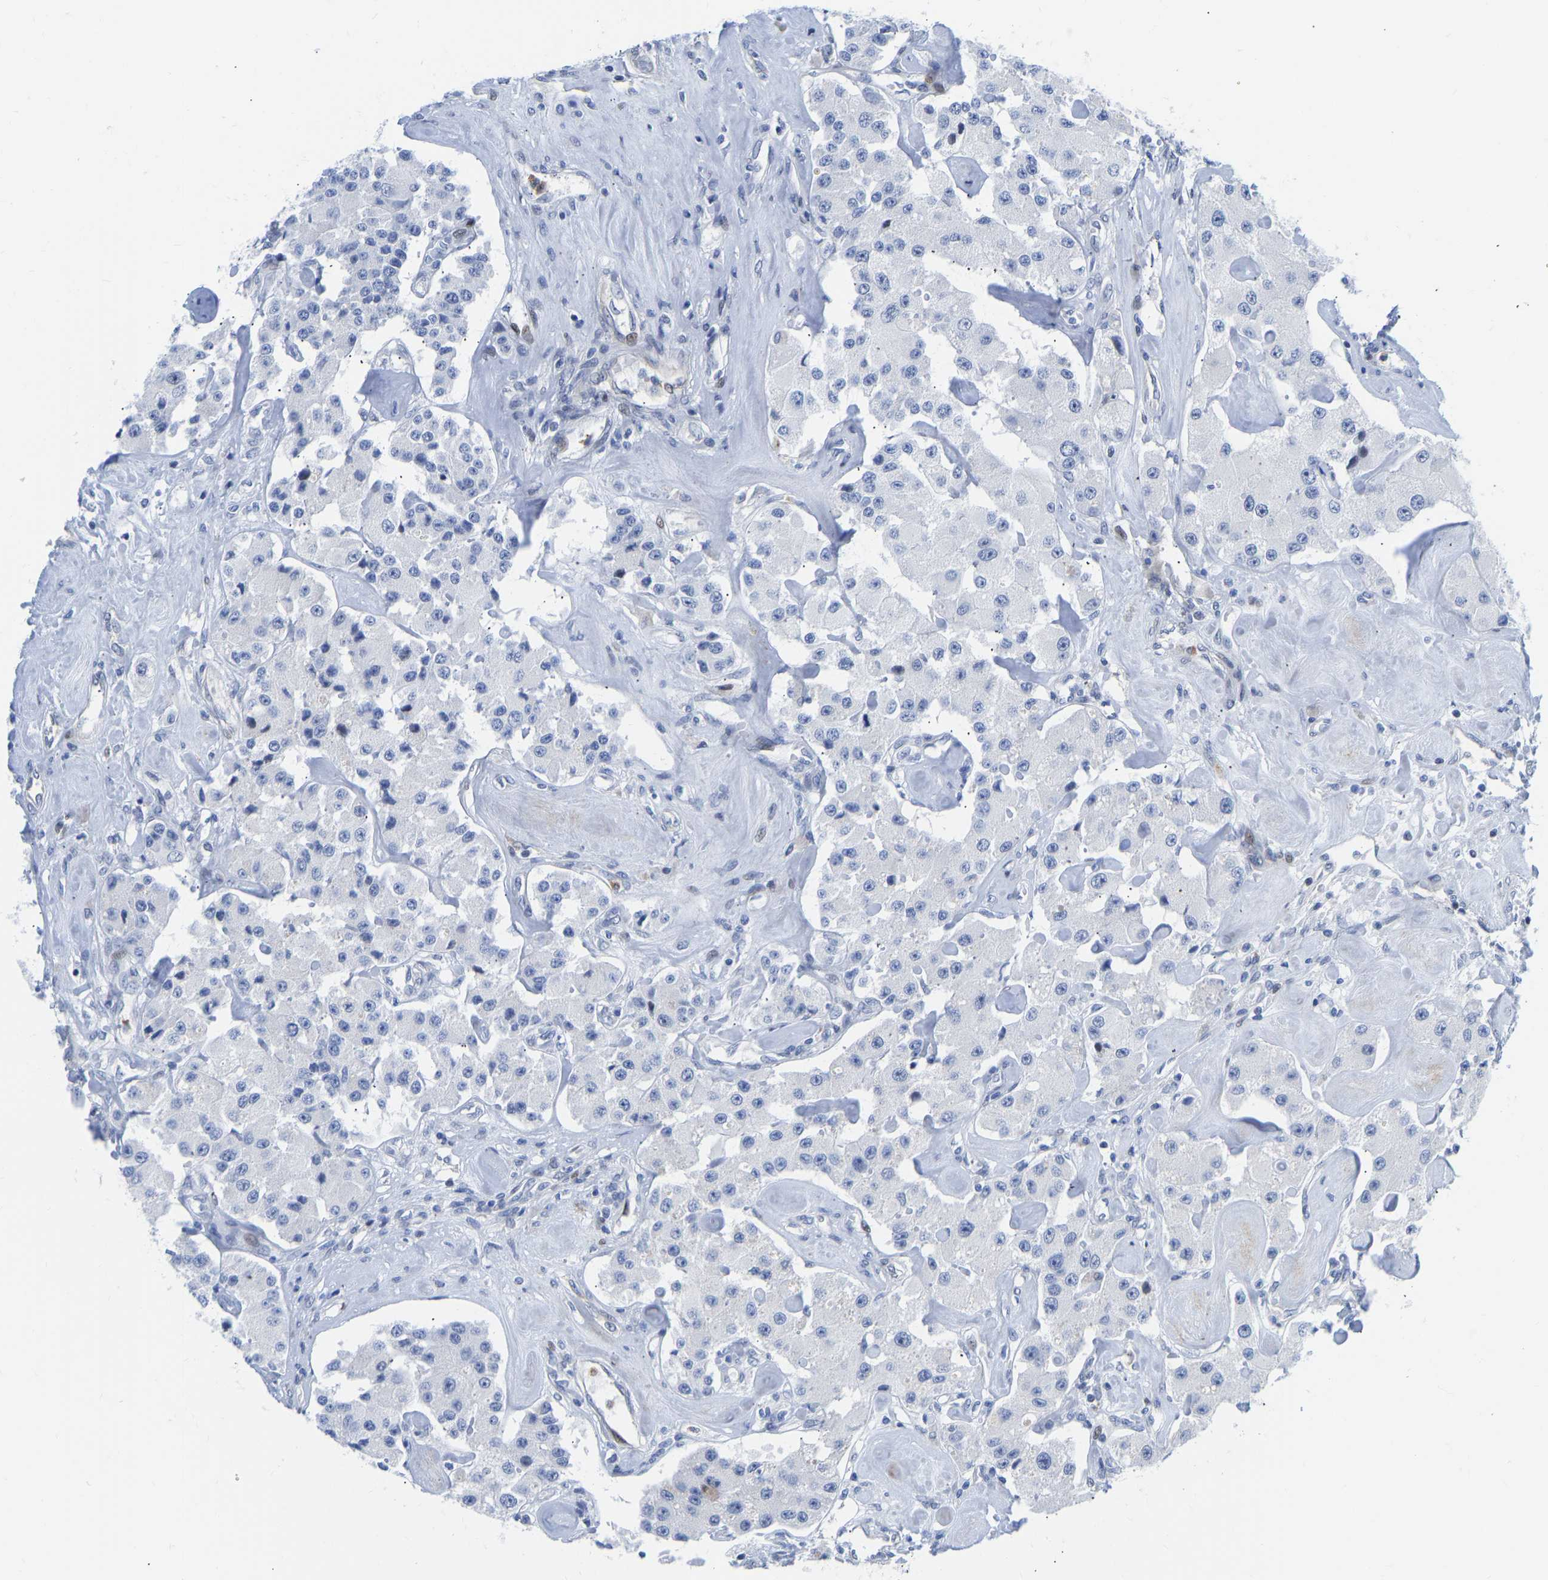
{"staining": {"intensity": "negative", "quantity": "none", "location": "none"}, "tissue": "carcinoid", "cell_type": "Tumor cells", "image_type": "cancer", "snomed": [{"axis": "morphology", "description": "Carcinoid, malignant, NOS"}, {"axis": "topography", "description": "Pancreas"}], "caption": "Tumor cells are negative for brown protein staining in carcinoid.", "gene": "HDAC5", "patient": {"sex": "male", "age": 41}}